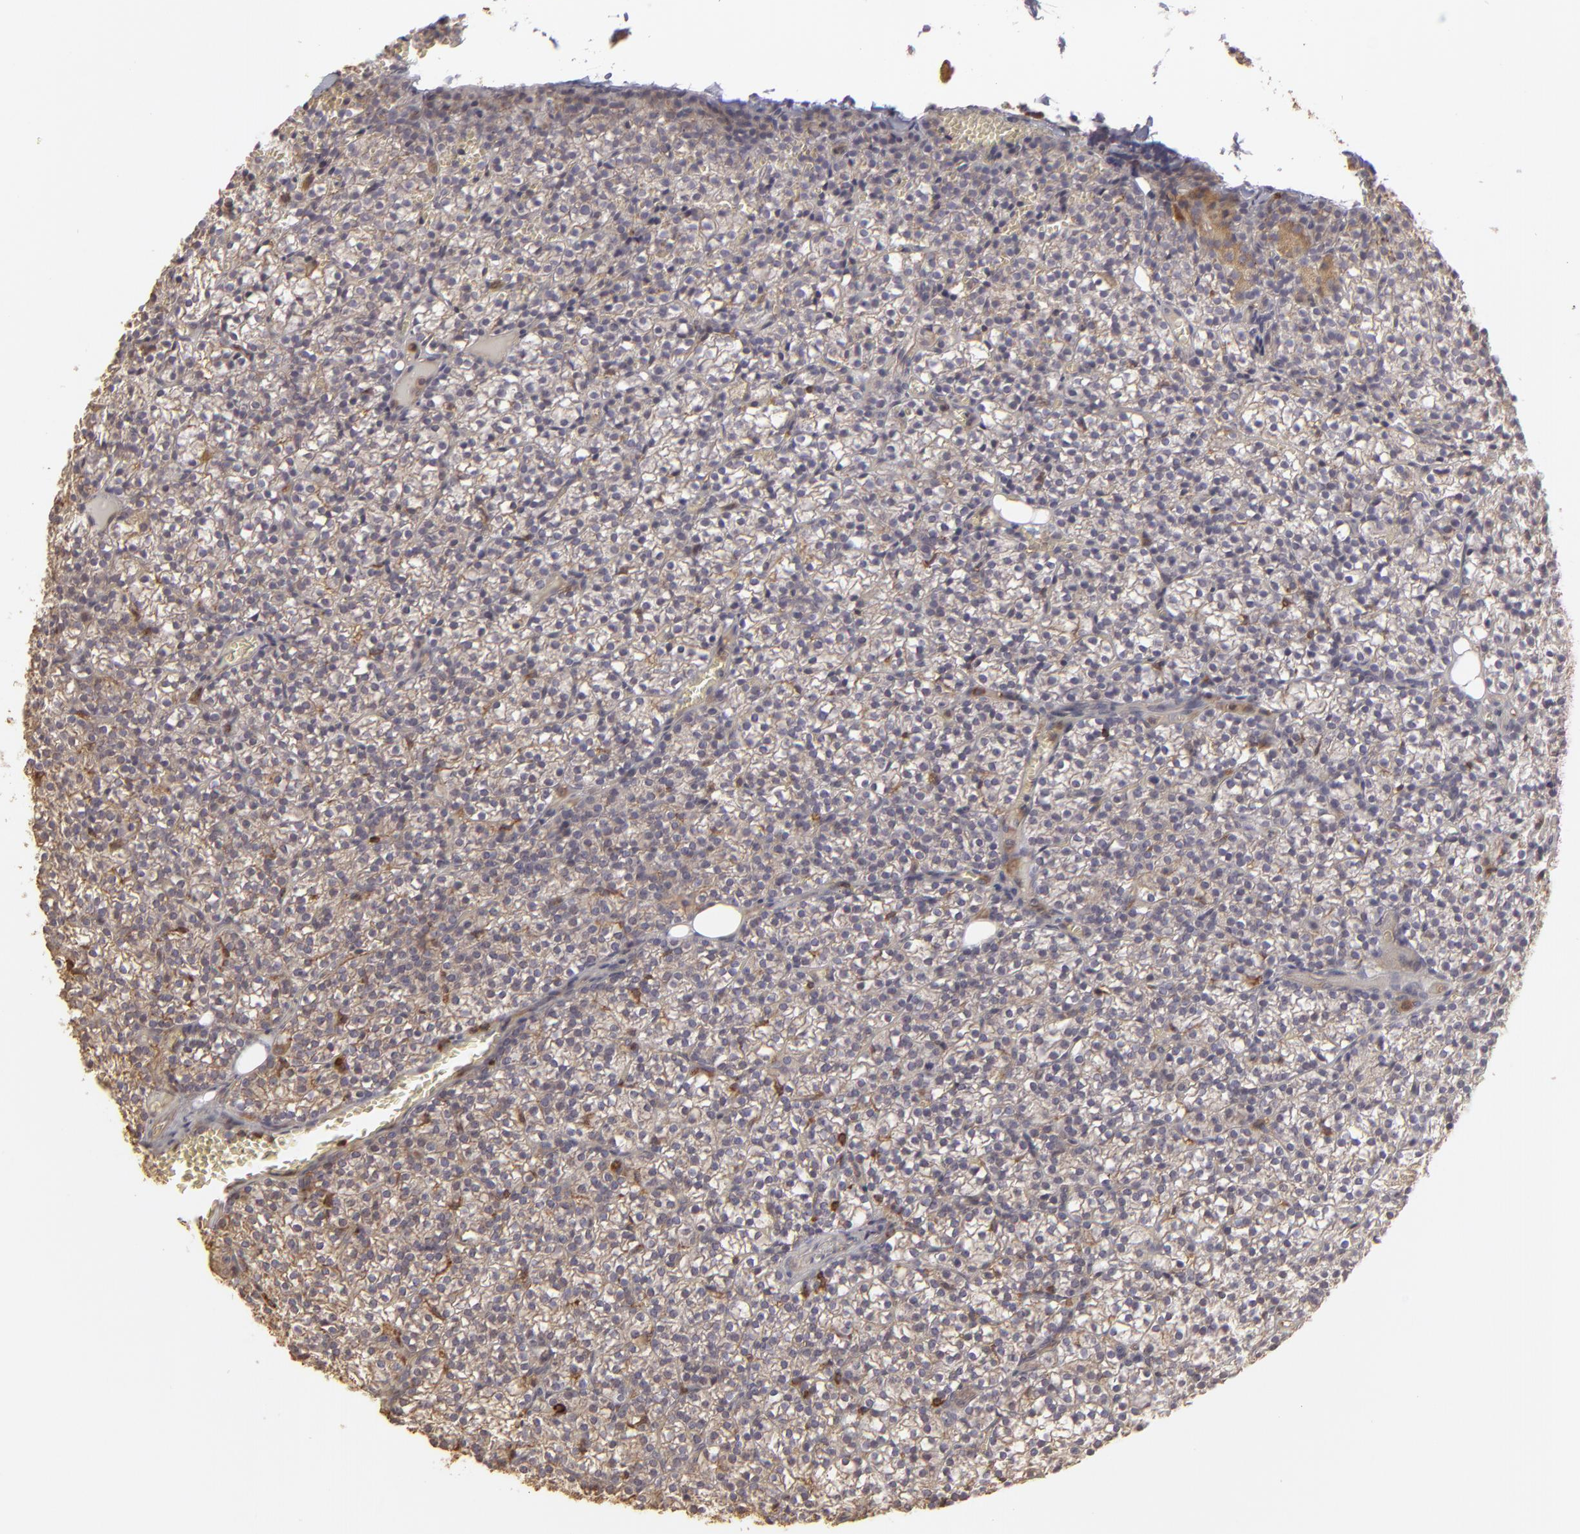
{"staining": {"intensity": "moderate", "quantity": ">75%", "location": "cytoplasmic/membranous"}, "tissue": "parathyroid gland", "cell_type": "Glandular cells", "image_type": "normal", "snomed": [{"axis": "morphology", "description": "Normal tissue, NOS"}, {"axis": "topography", "description": "Parathyroid gland"}], "caption": "The immunohistochemical stain labels moderate cytoplasmic/membranous staining in glandular cells of unremarkable parathyroid gland.", "gene": "ACTB", "patient": {"sex": "female", "age": 17}}